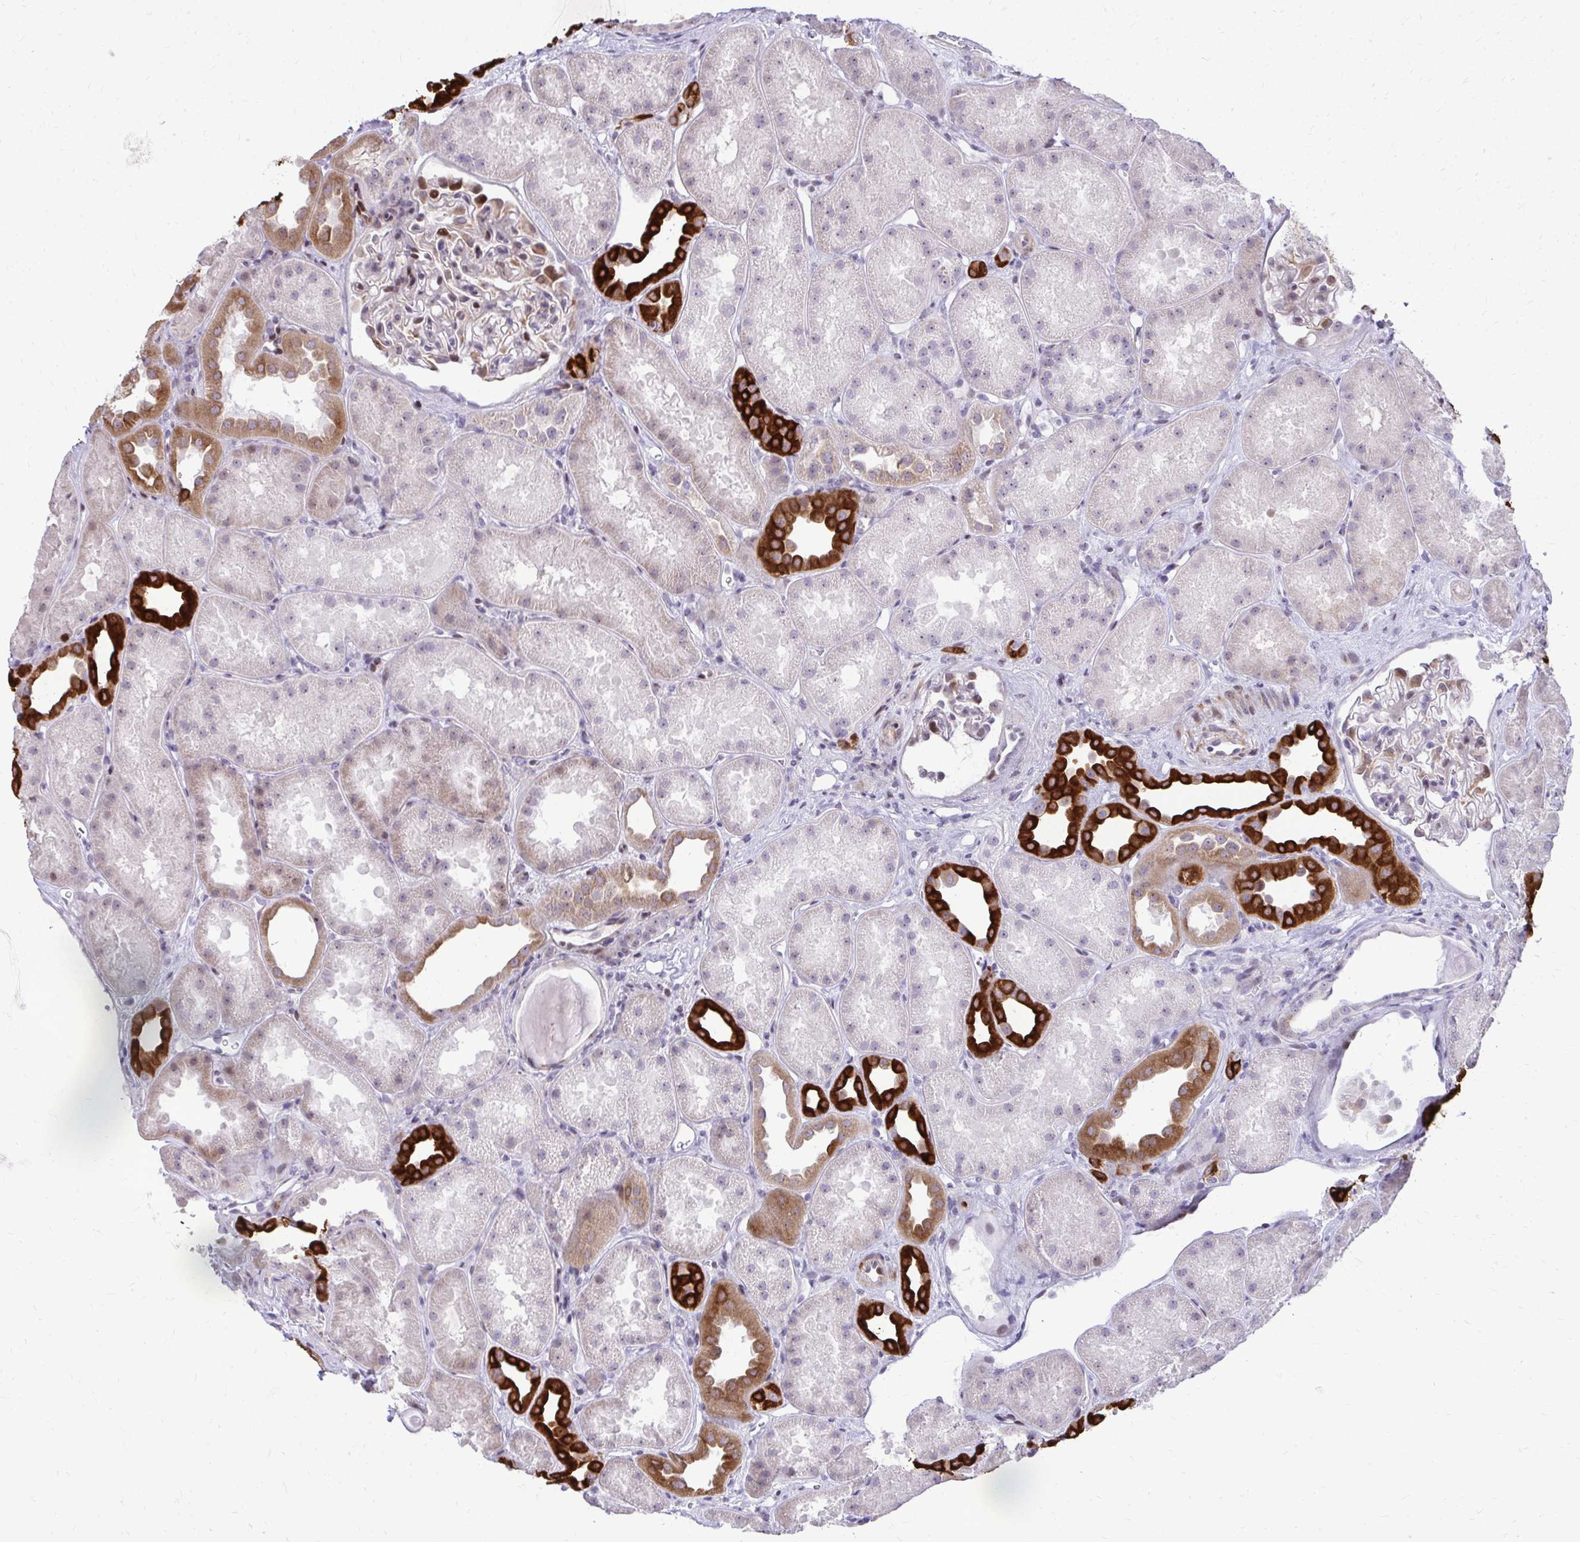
{"staining": {"intensity": "negative", "quantity": "none", "location": "none"}, "tissue": "kidney", "cell_type": "Cells in glomeruli", "image_type": "normal", "snomed": [{"axis": "morphology", "description": "Normal tissue, NOS"}, {"axis": "topography", "description": "Kidney"}], "caption": "This is a micrograph of IHC staining of unremarkable kidney, which shows no expression in cells in glomeruli.", "gene": "DLX4", "patient": {"sex": "male", "age": 61}}